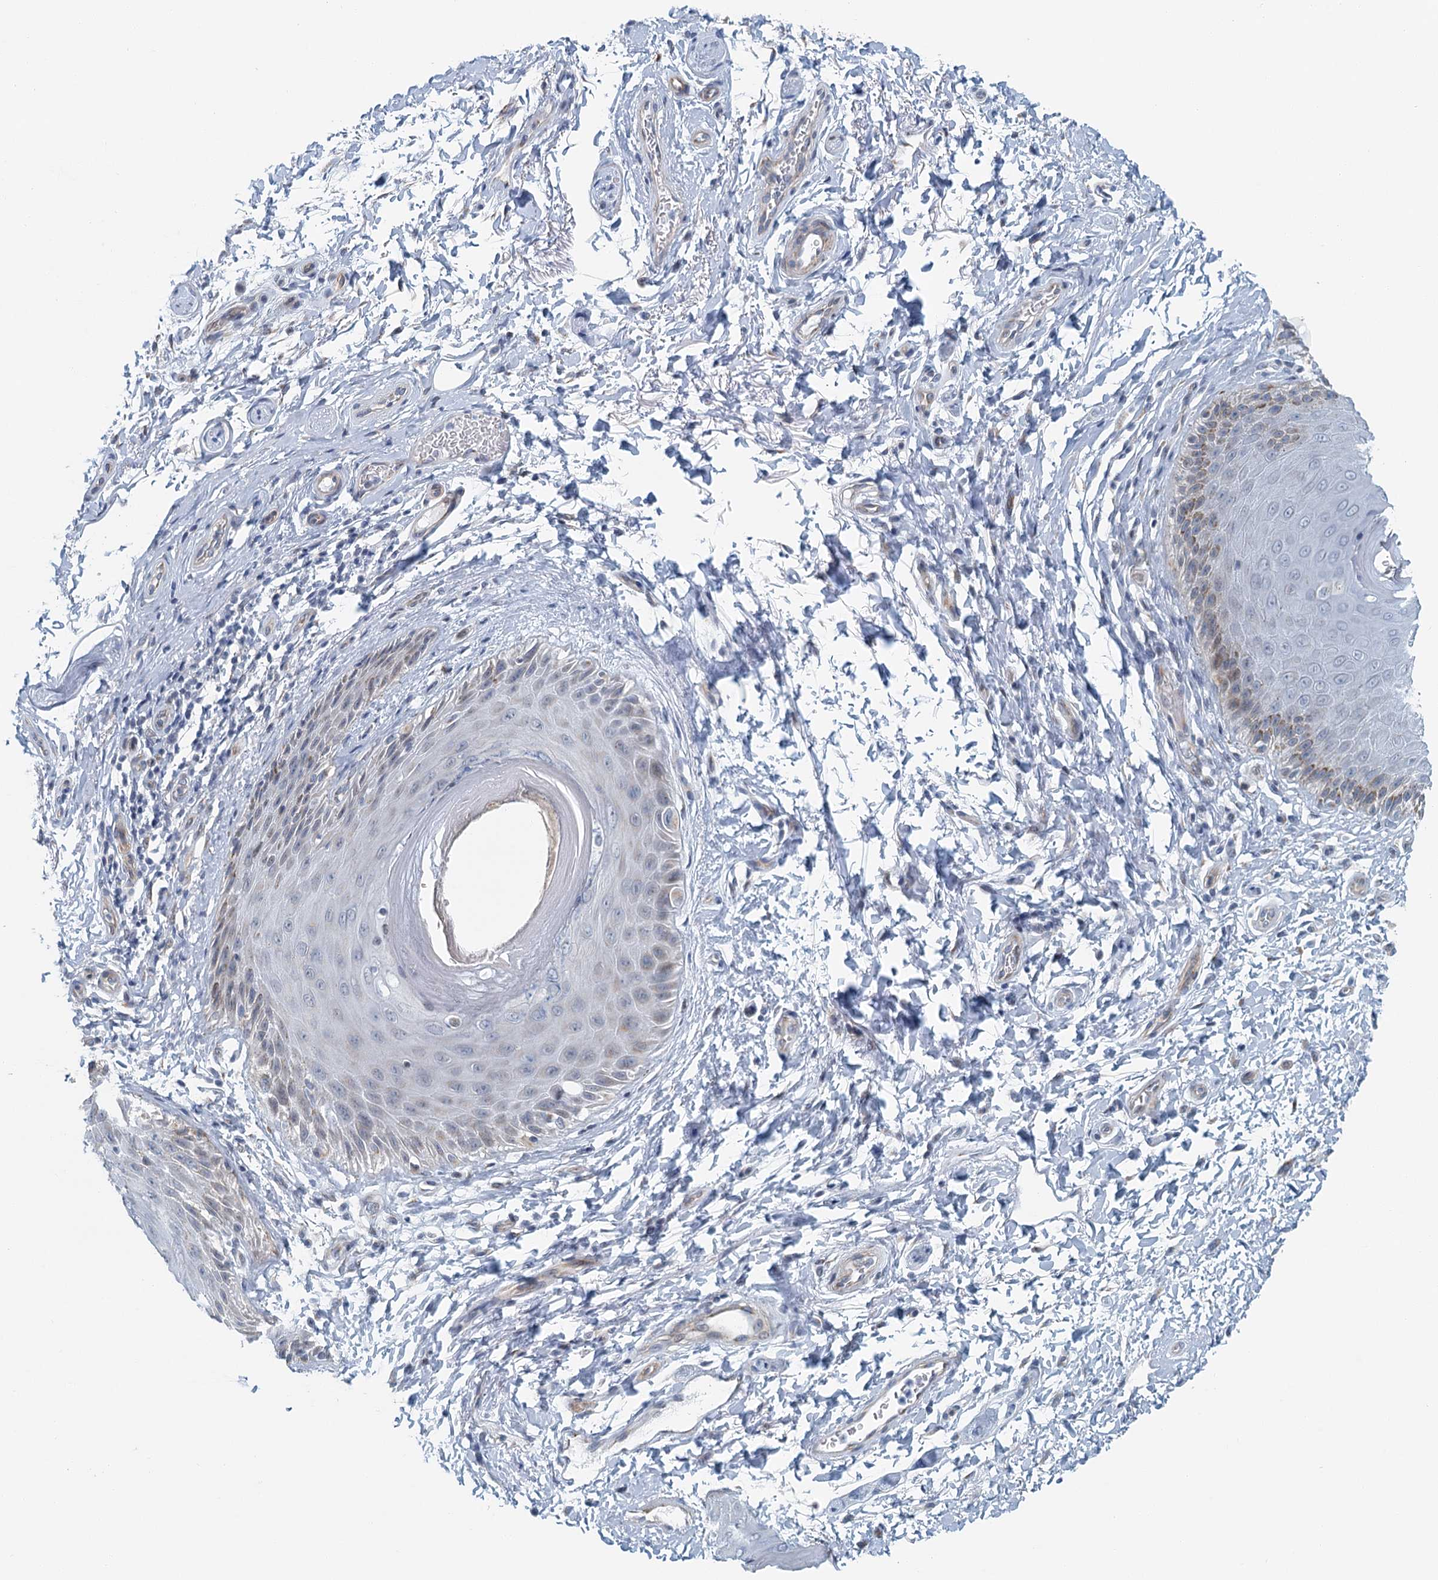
{"staining": {"intensity": "weak", "quantity": "<25%", "location": "cytoplasmic/membranous"}, "tissue": "skin", "cell_type": "Epidermal cells", "image_type": "normal", "snomed": [{"axis": "morphology", "description": "Normal tissue, NOS"}, {"axis": "topography", "description": "Anal"}], "caption": "Epidermal cells are negative for brown protein staining in benign skin. The staining was performed using DAB to visualize the protein expression in brown, while the nuclei were stained in blue with hematoxylin (Magnification: 20x).", "gene": "ZNF527", "patient": {"sex": "male", "age": 44}}